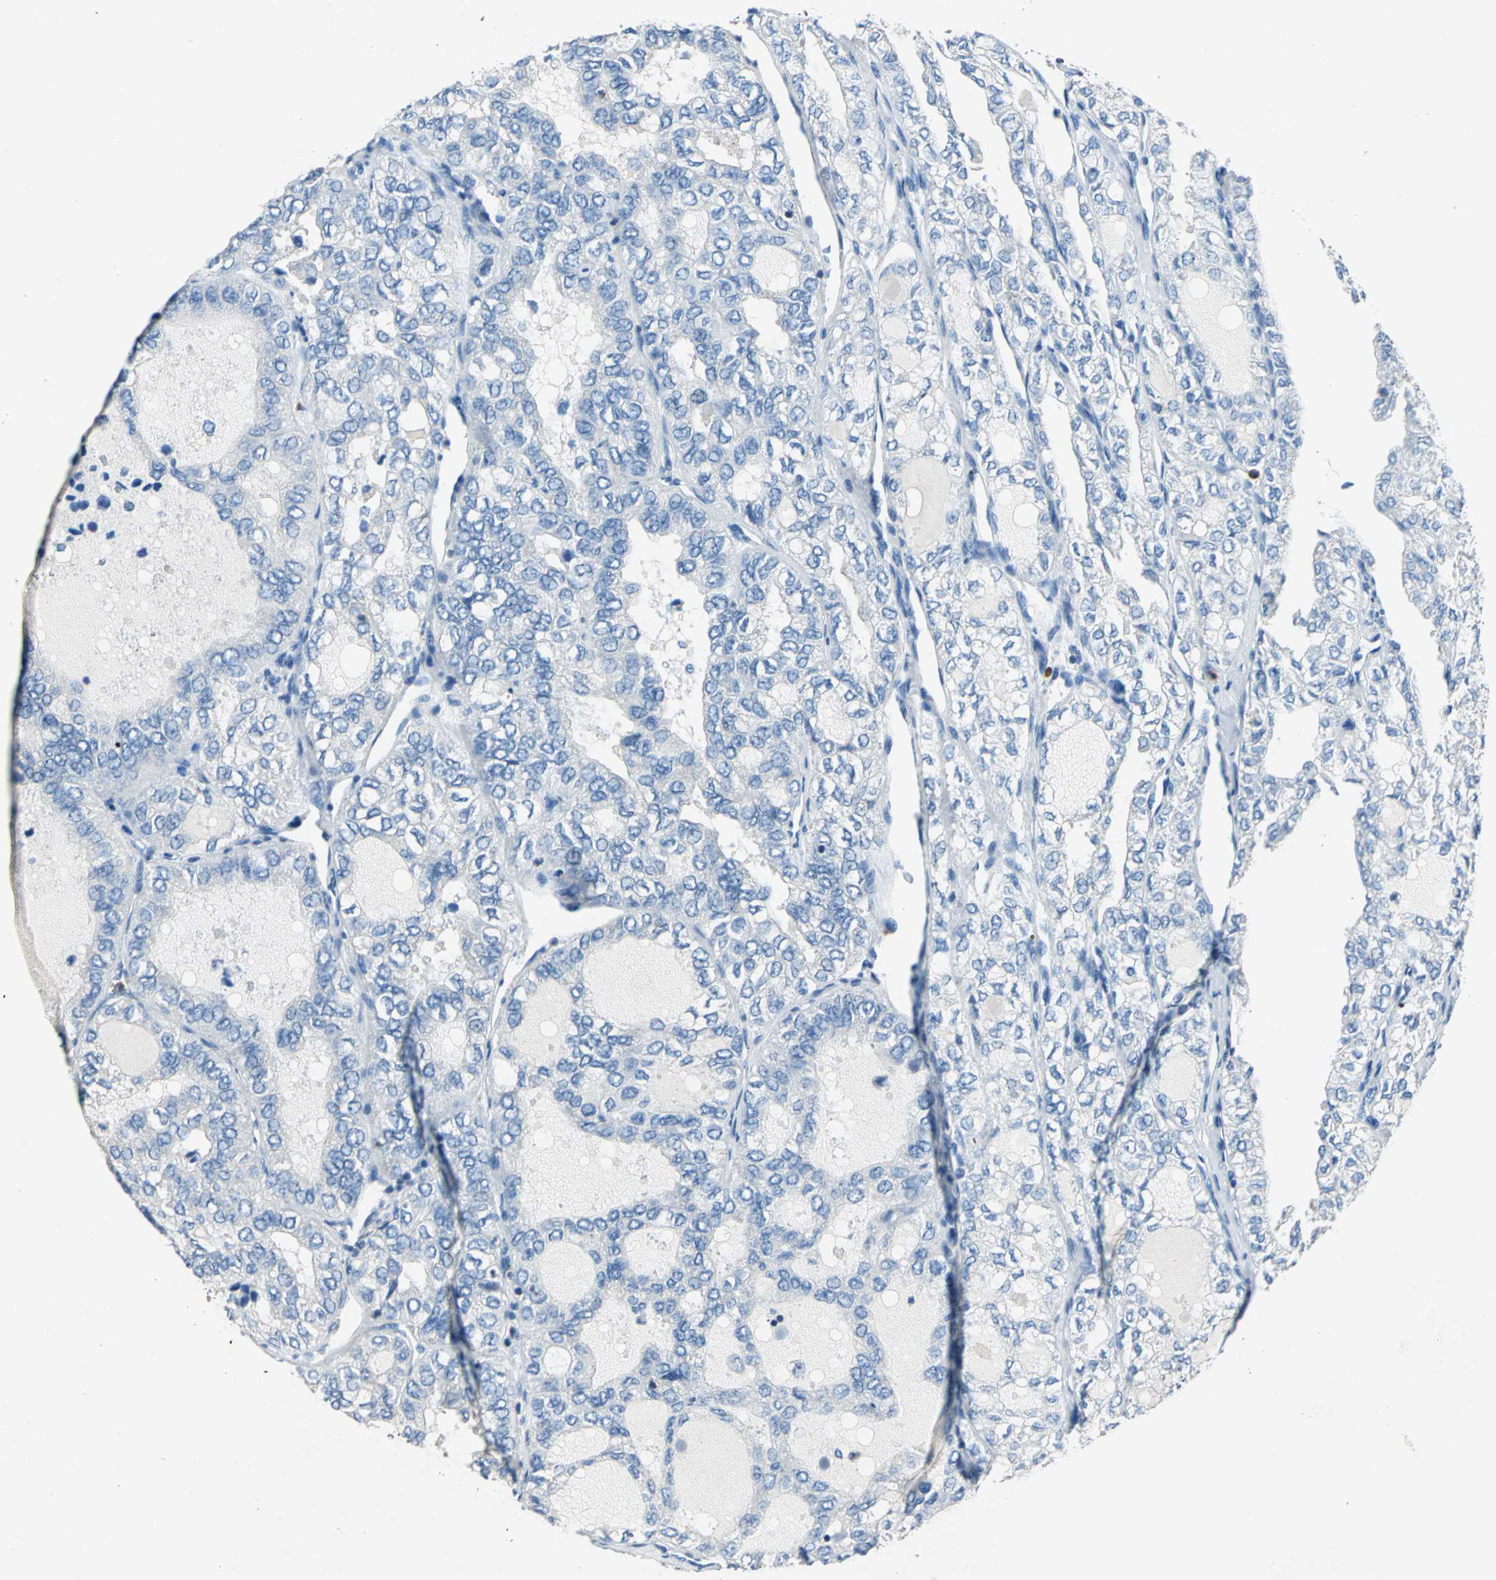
{"staining": {"intensity": "negative", "quantity": "none", "location": "none"}, "tissue": "thyroid cancer", "cell_type": "Tumor cells", "image_type": "cancer", "snomed": [{"axis": "morphology", "description": "Follicular adenoma carcinoma, NOS"}, {"axis": "topography", "description": "Thyroid gland"}], "caption": "A micrograph of human thyroid cancer is negative for staining in tumor cells.", "gene": "SEPTIN6", "patient": {"sex": "male", "age": 75}}